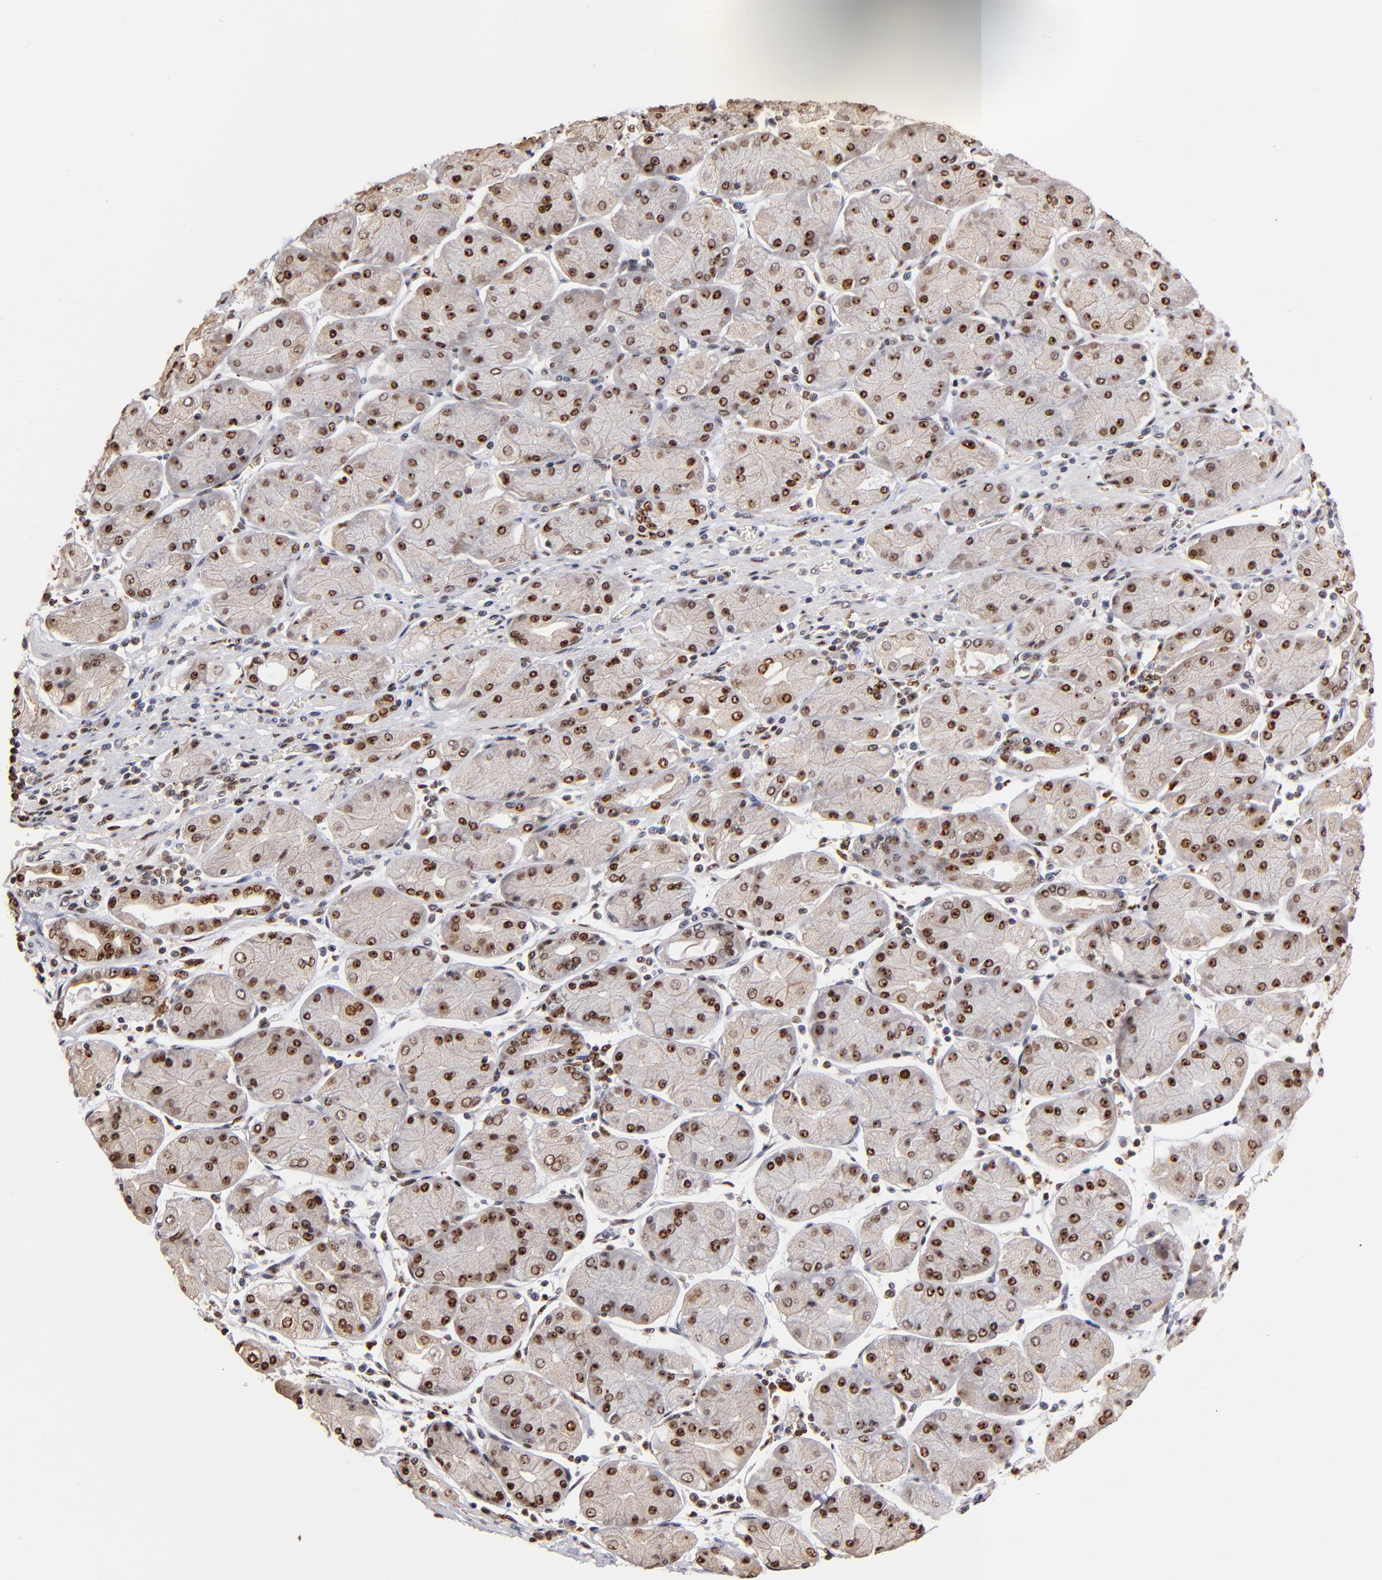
{"staining": {"intensity": "strong", "quantity": ">75%", "location": "cytoplasmic/membranous,nuclear"}, "tissue": "stomach cancer", "cell_type": "Tumor cells", "image_type": "cancer", "snomed": [{"axis": "morphology", "description": "Normal tissue, NOS"}, {"axis": "morphology", "description": "Adenocarcinoma, NOS"}, {"axis": "topography", "description": "Stomach, upper"}, {"axis": "topography", "description": "Stomach"}], "caption": "This is an image of immunohistochemistry staining of stomach adenocarcinoma, which shows strong positivity in the cytoplasmic/membranous and nuclear of tumor cells.", "gene": "ZNF146", "patient": {"sex": "male", "age": 59}}